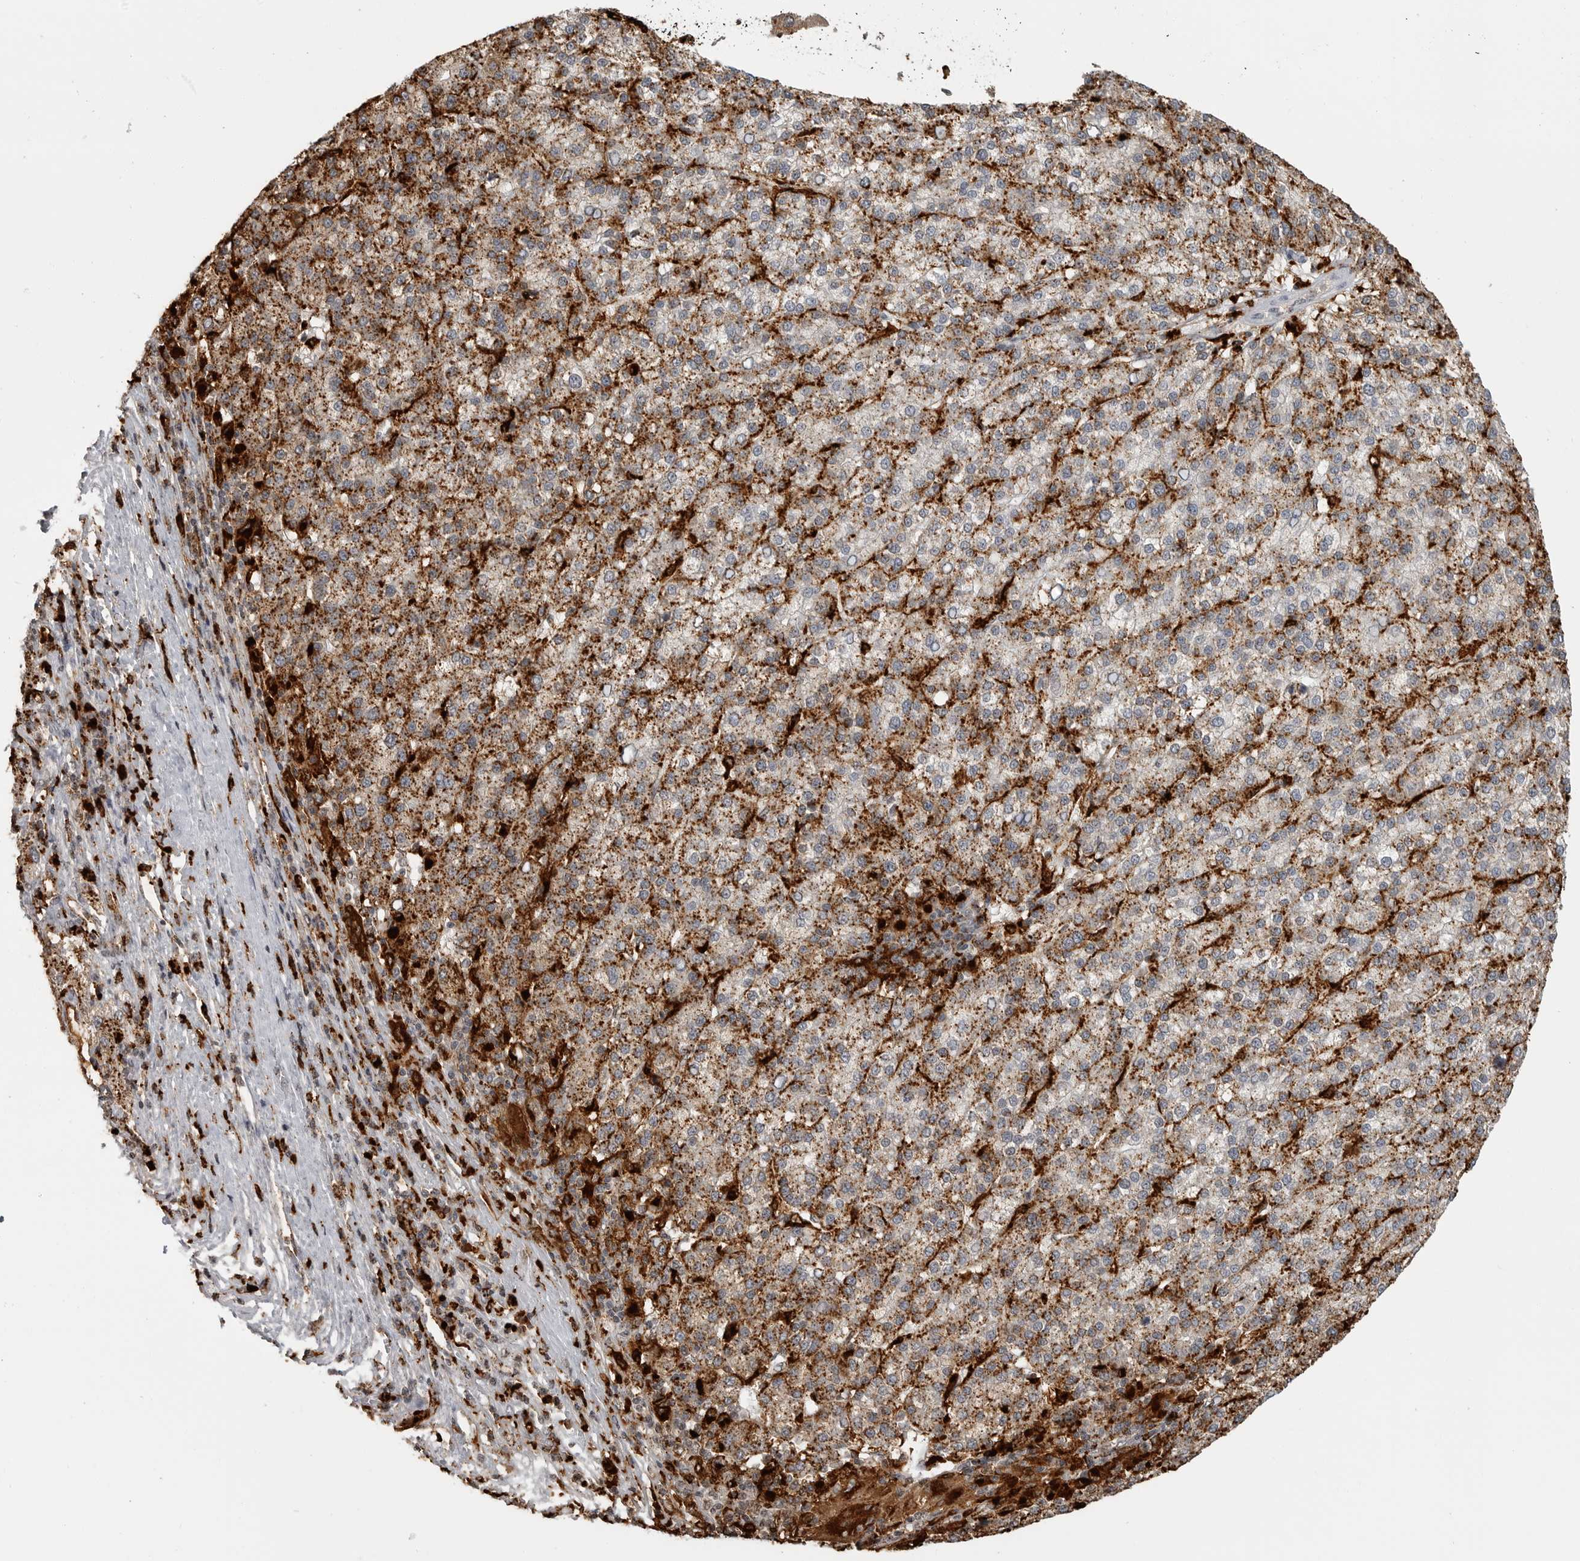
{"staining": {"intensity": "moderate", "quantity": ">75%", "location": "cytoplasmic/membranous"}, "tissue": "liver cancer", "cell_type": "Tumor cells", "image_type": "cancer", "snomed": [{"axis": "morphology", "description": "Carcinoma, Hepatocellular, NOS"}, {"axis": "topography", "description": "Liver"}], "caption": "Moderate cytoplasmic/membranous protein staining is identified in approximately >75% of tumor cells in liver cancer.", "gene": "IFI30", "patient": {"sex": "female", "age": 58}}